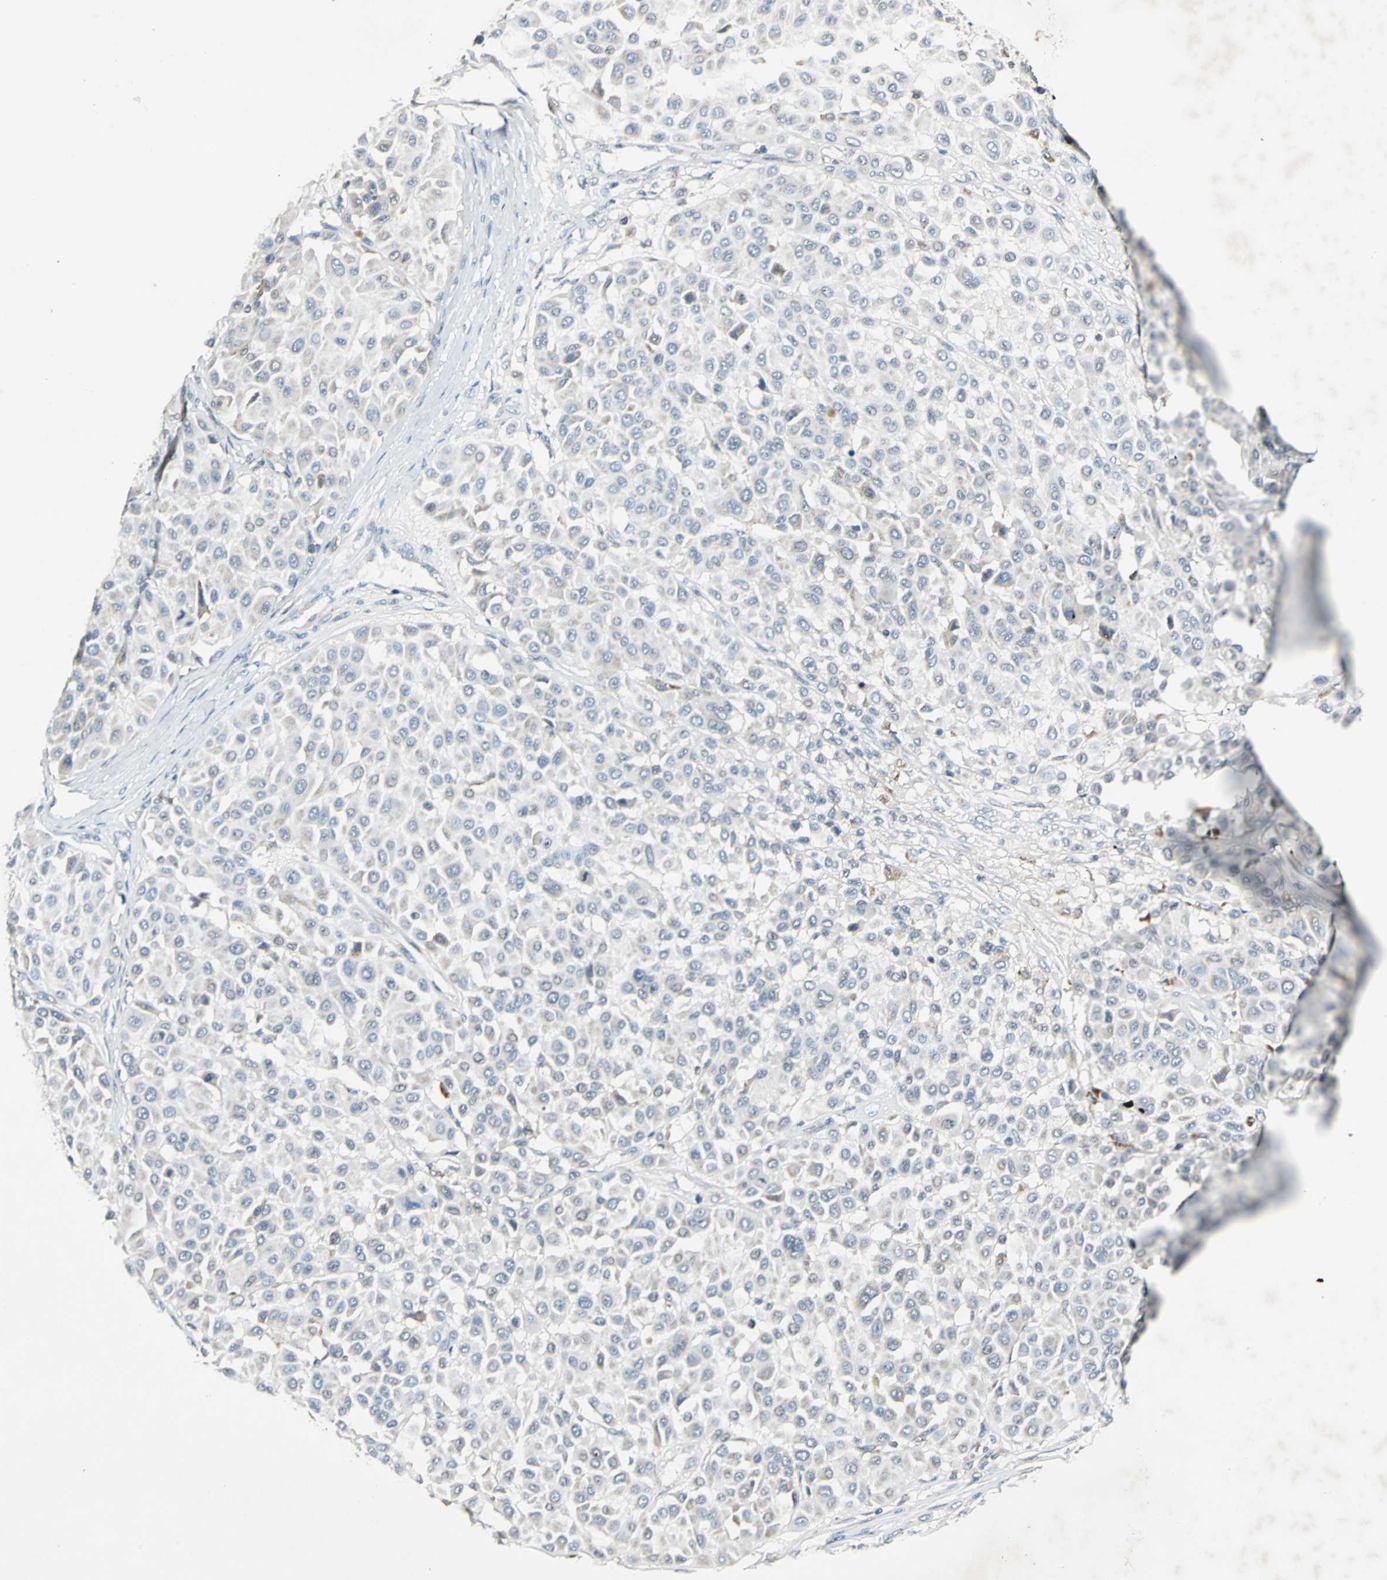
{"staining": {"intensity": "negative", "quantity": "none", "location": "none"}, "tissue": "melanoma", "cell_type": "Tumor cells", "image_type": "cancer", "snomed": [{"axis": "morphology", "description": "Malignant melanoma, Metastatic site"}, {"axis": "topography", "description": "Soft tissue"}], "caption": "The IHC micrograph has no significant staining in tumor cells of malignant melanoma (metastatic site) tissue.", "gene": "SLC19A2", "patient": {"sex": "male", "age": 41}}